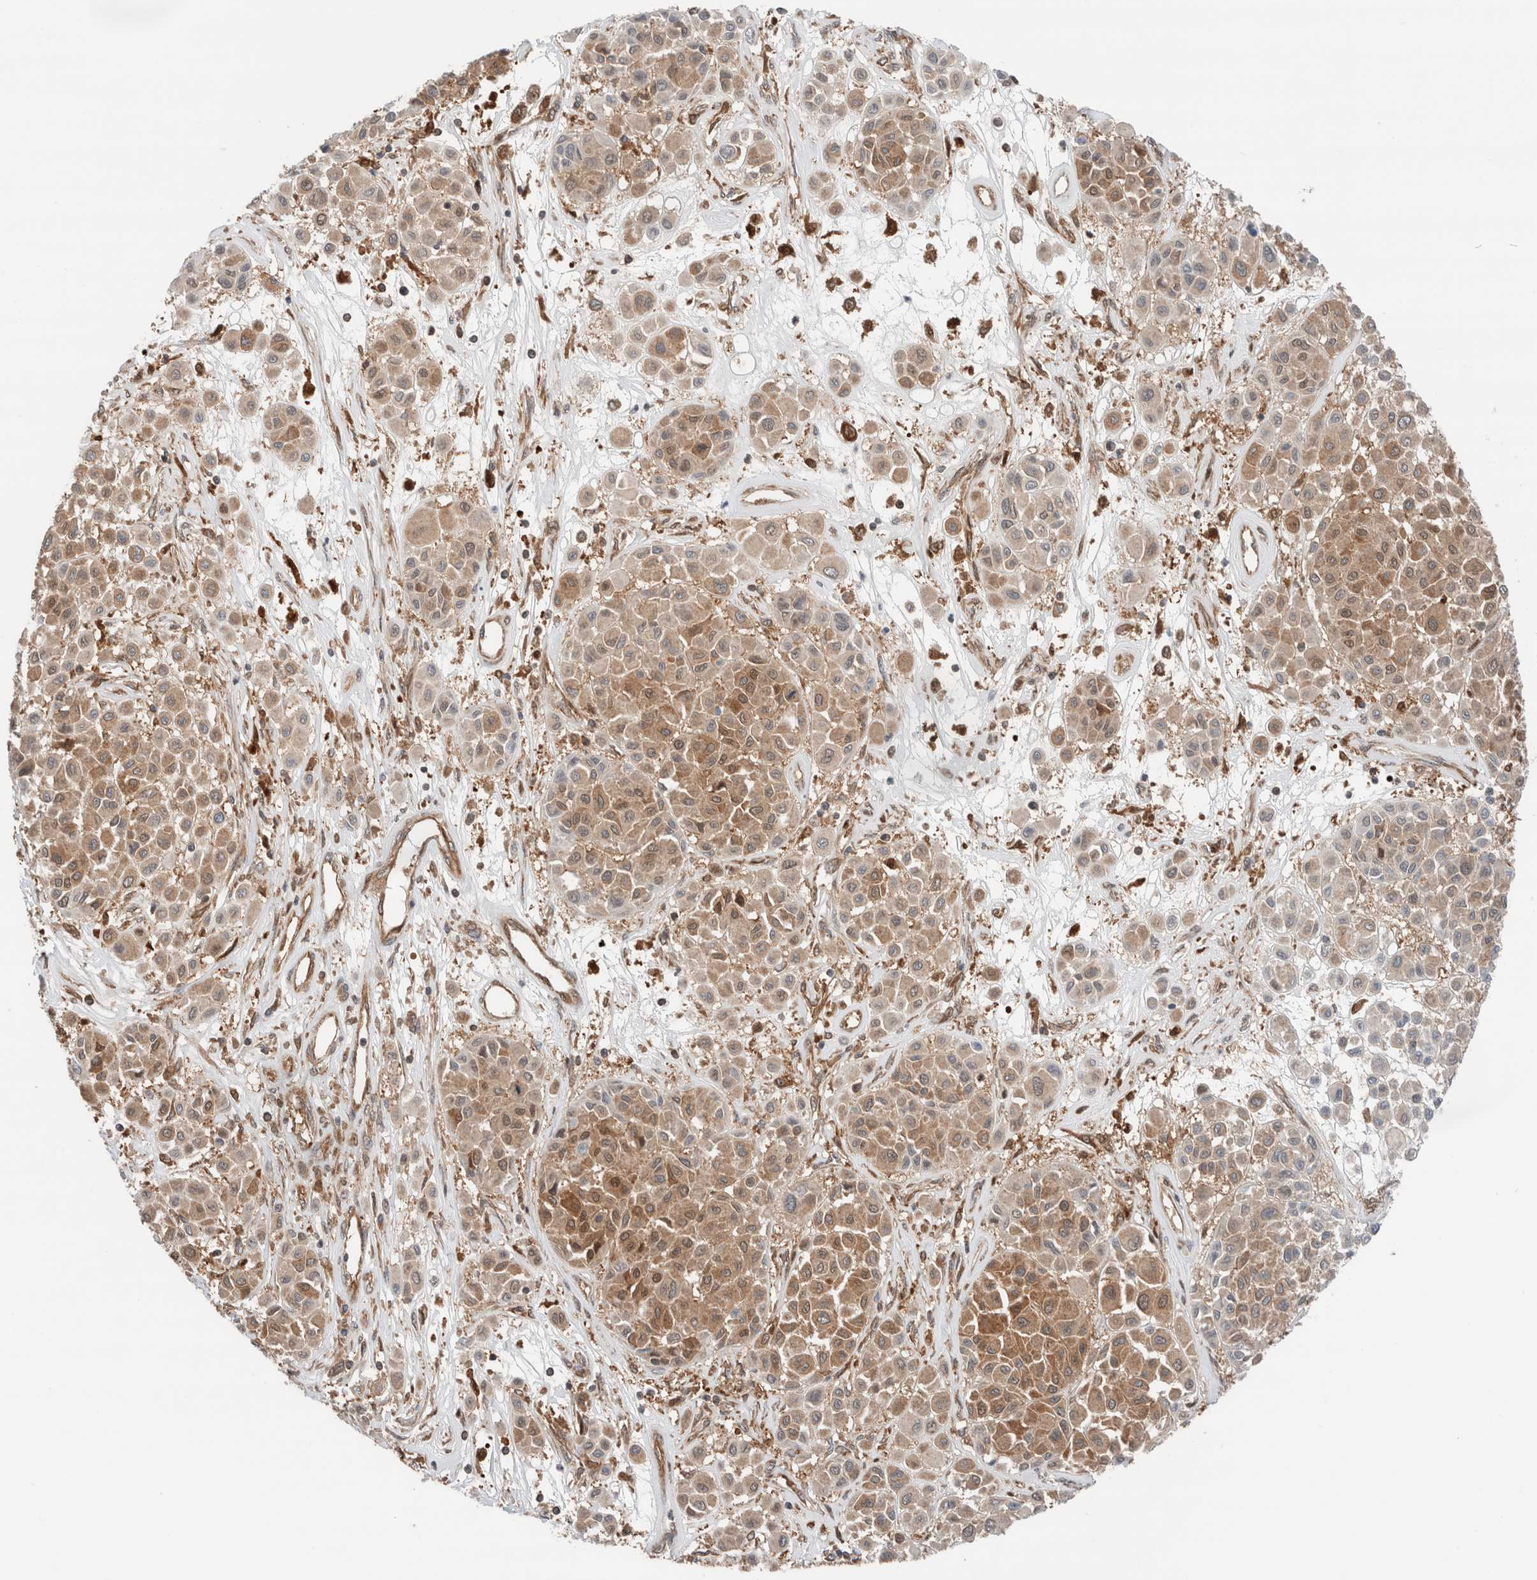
{"staining": {"intensity": "moderate", "quantity": ">75%", "location": "cytoplasmic/membranous,nuclear"}, "tissue": "melanoma", "cell_type": "Tumor cells", "image_type": "cancer", "snomed": [{"axis": "morphology", "description": "Malignant melanoma, Metastatic site"}, {"axis": "topography", "description": "Soft tissue"}], "caption": "Melanoma stained with IHC demonstrates moderate cytoplasmic/membranous and nuclear staining in about >75% of tumor cells.", "gene": "XPNPEP1", "patient": {"sex": "male", "age": 41}}